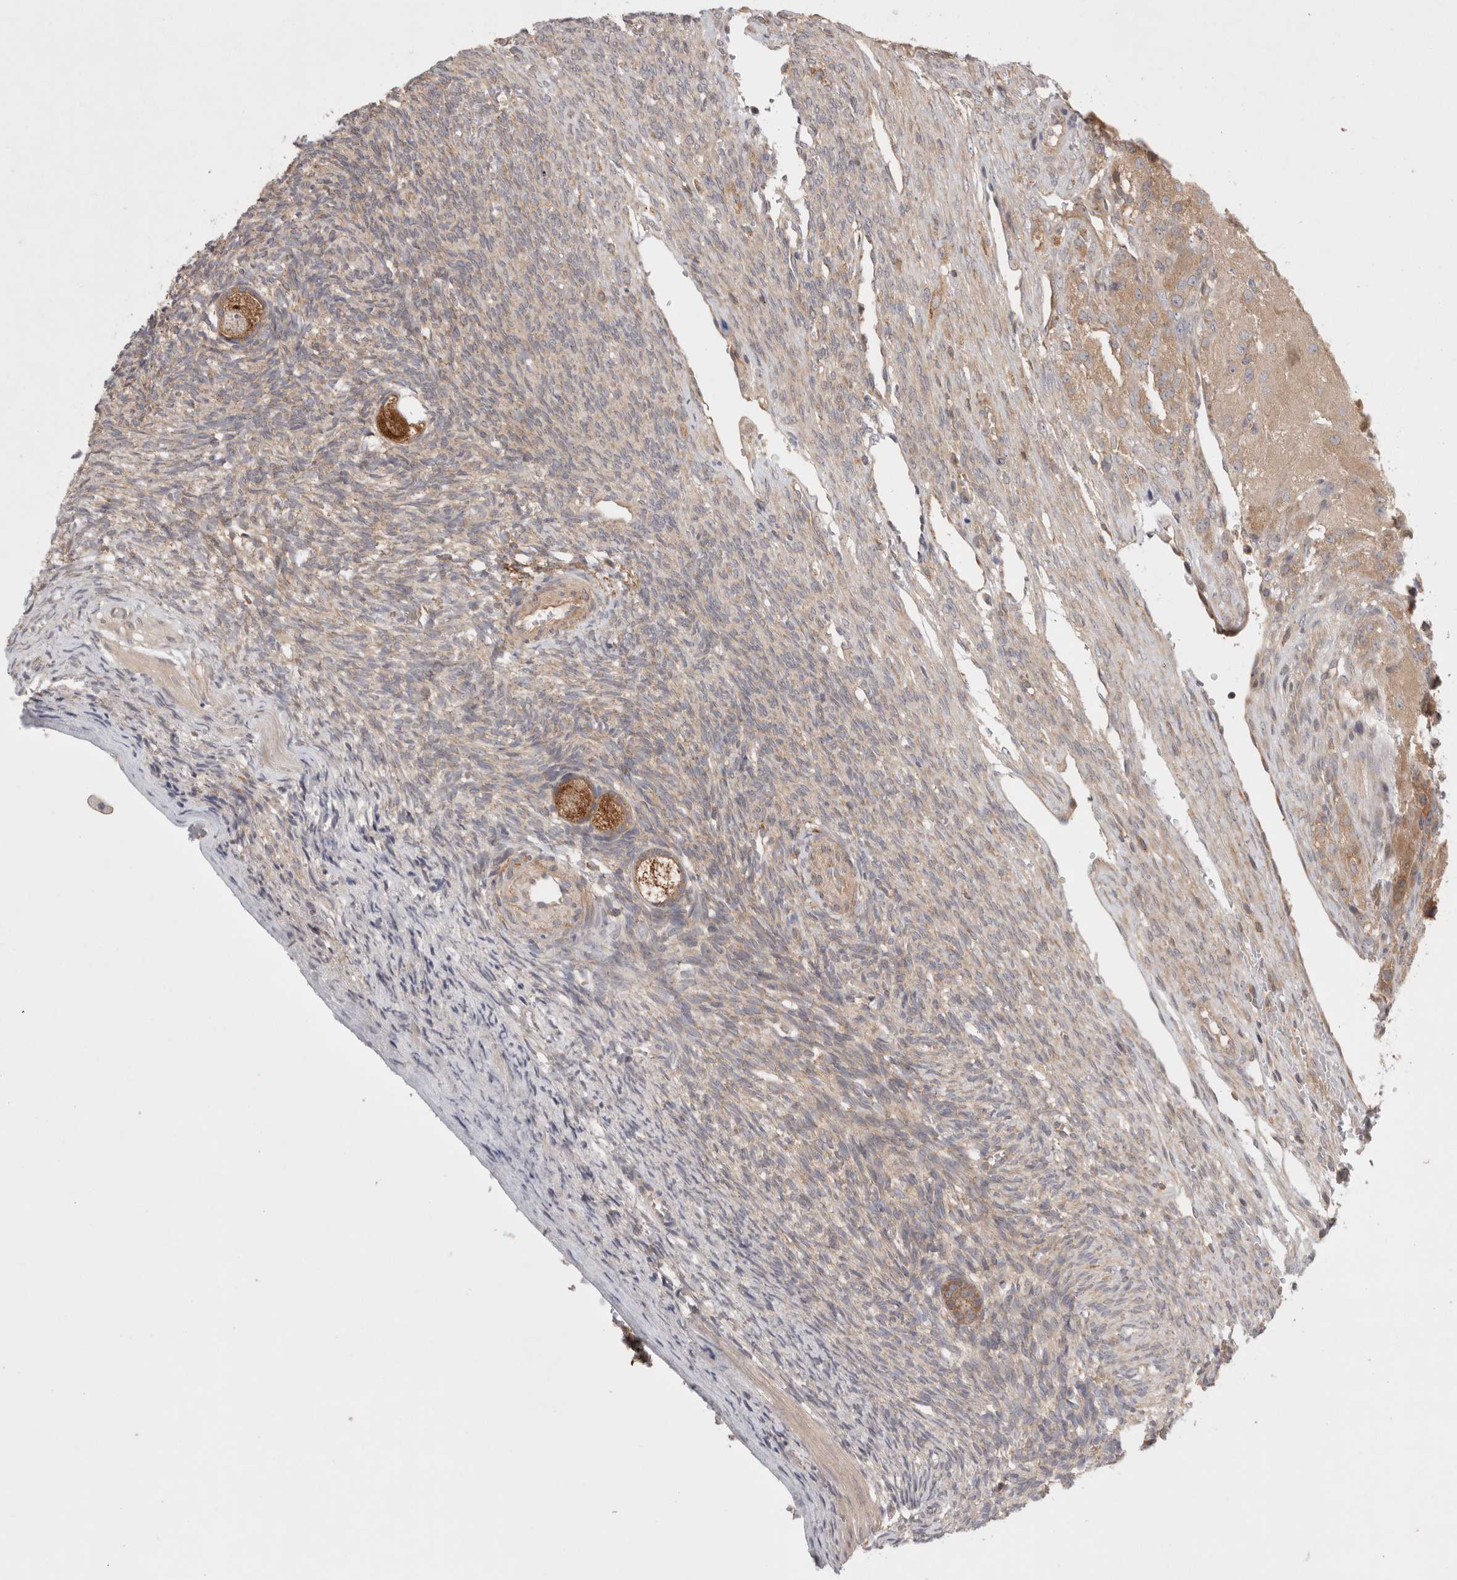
{"staining": {"intensity": "strong", "quantity": ">75%", "location": "cytoplasmic/membranous"}, "tissue": "ovary", "cell_type": "Follicle cells", "image_type": "normal", "snomed": [{"axis": "morphology", "description": "Normal tissue, NOS"}, {"axis": "topography", "description": "Ovary"}], "caption": "The histopathology image displays staining of benign ovary, revealing strong cytoplasmic/membranous protein expression (brown color) within follicle cells. The protein is stained brown, and the nuclei are stained in blue (DAB IHC with brightfield microscopy, high magnification).", "gene": "HROB", "patient": {"sex": "female", "age": 34}}